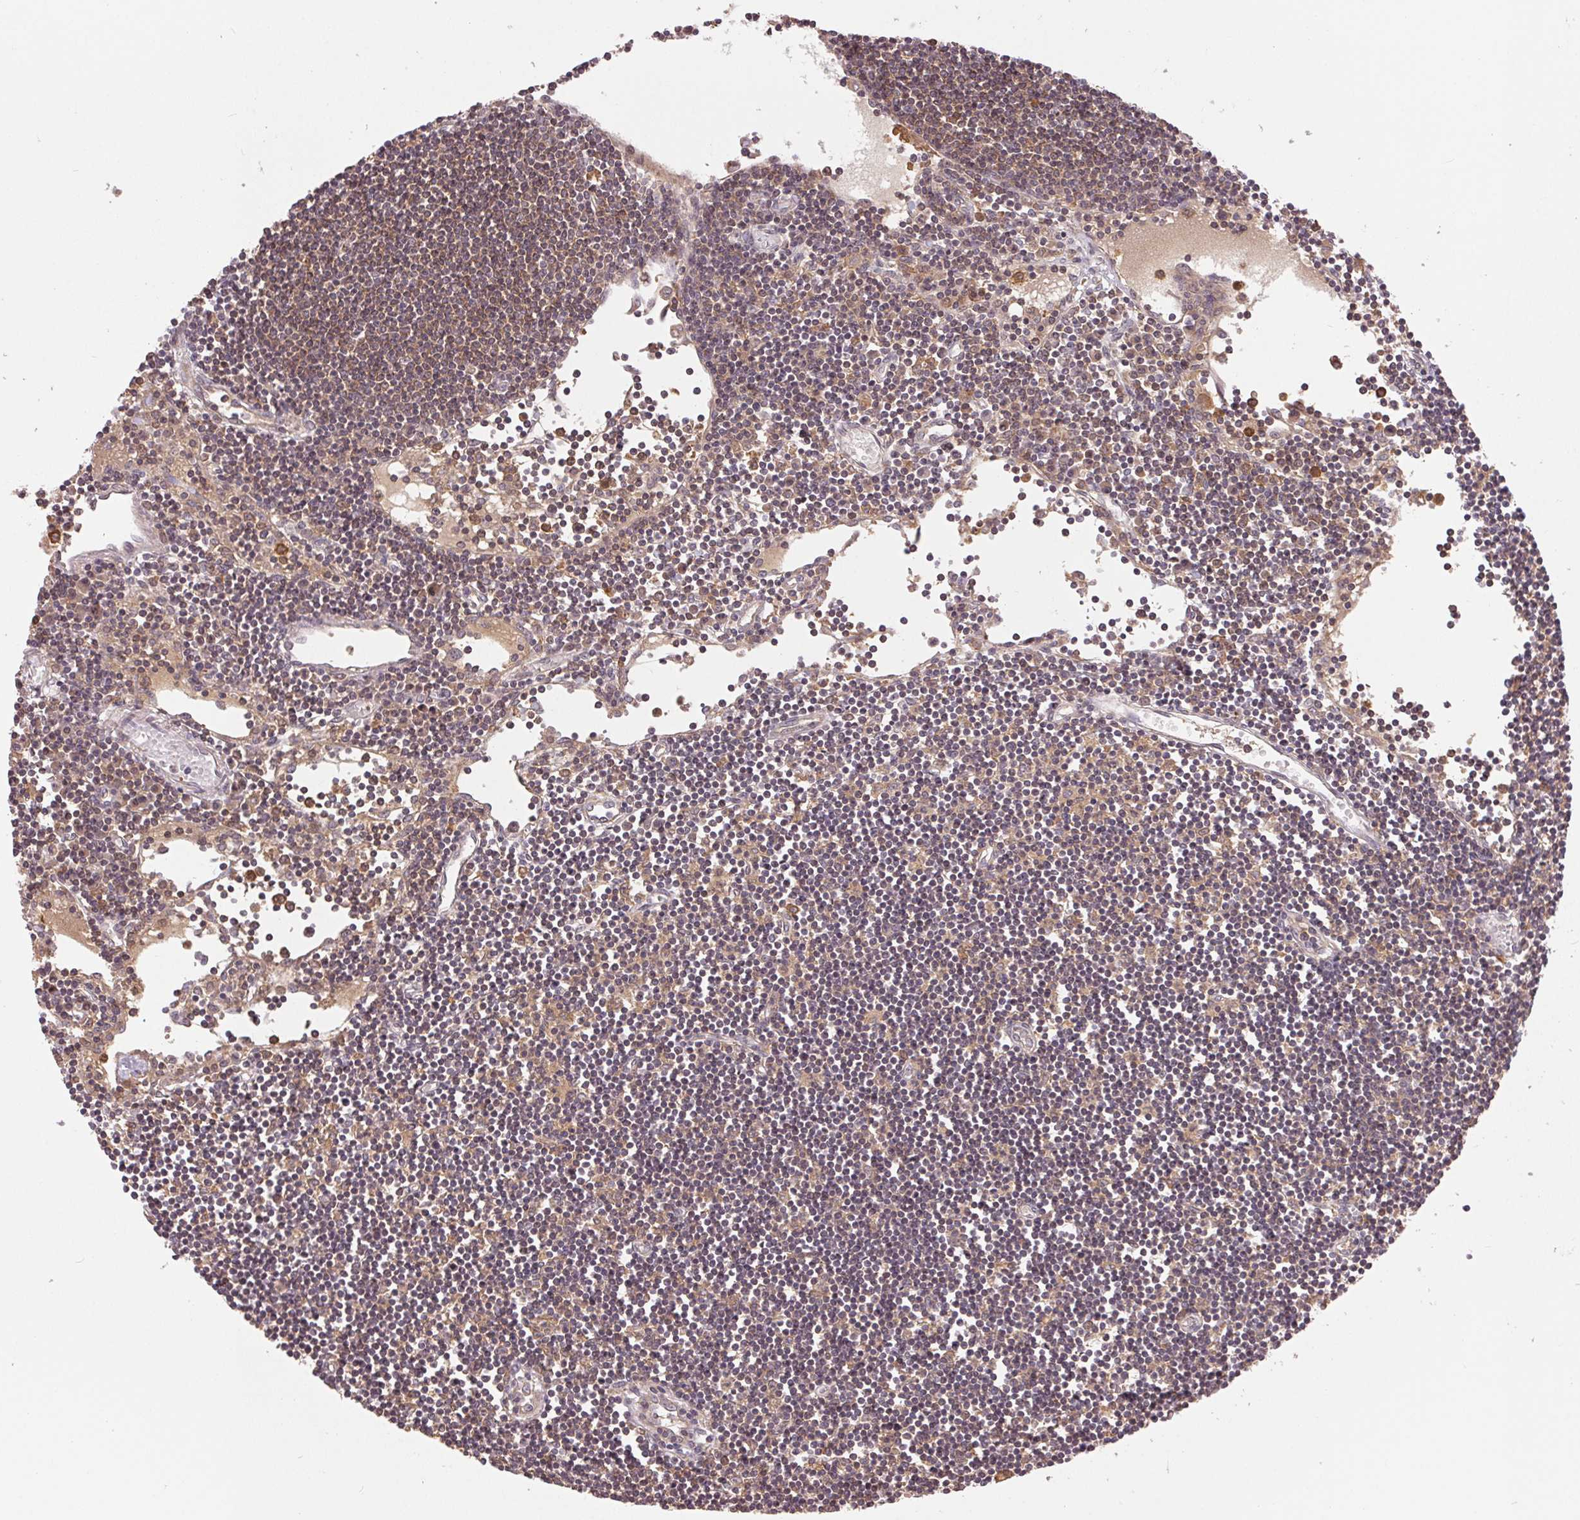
{"staining": {"intensity": "weak", "quantity": ">75%", "location": "cytoplasmic/membranous"}, "tissue": "lymph node", "cell_type": "Germinal center cells", "image_type": "normal", "snomed": [{"axis": "morphology", "description": "Normal tissue, NOS"}, {"axis": "topography", "description": "Lymph node"}], "caption": "Protein staining of unremarkable lymph node reveals weak cytoplasmic/membranous staining in approximately >75% of germinal center cells. Ihc stains the protein in brown and the nuclei are stained blue.", "gene": "GDI1", "patient": {"sex": "female", "age": 65}}